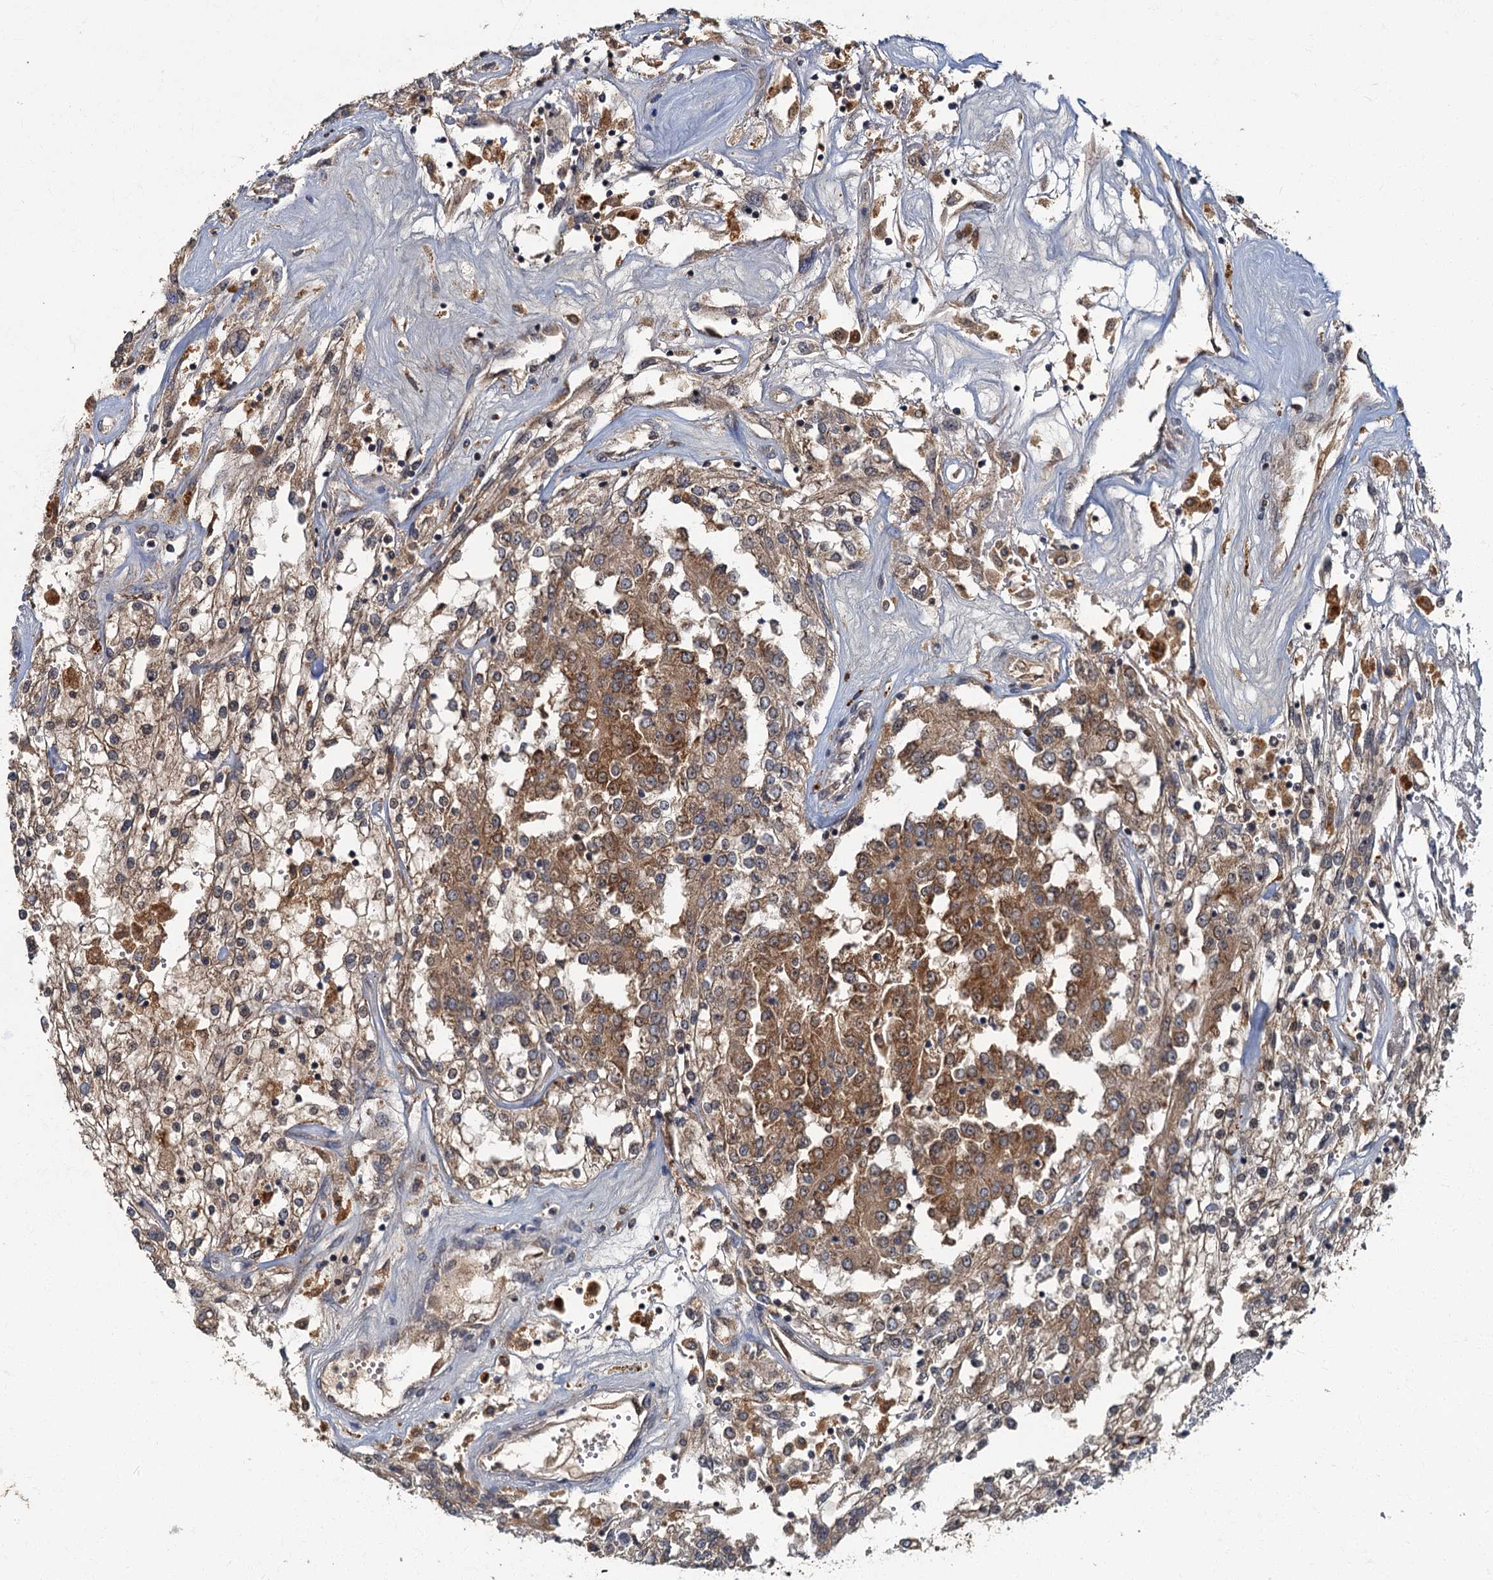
{"staining": {"intensity": "moderate", "quantity": ">75%", "location": "cytoplasmic/membranous"}, "tissue": "renal cancer", "cell_type": "Tumor cells", "image_type": "cancer", "snomed": [{"axis": "morphology", "description": "Adenocarcinoma, NOS"}, {"axis": "topography", "description": "Kidney"}], "caption": "An image of renal cancer (adenocarcinoma) stained for a protein demonstrates moderate cytoplasmic/membranous brown staining in tumor cells. (DAB (3,3'-diaminobenzidine) IHC, brown staining for protein, blue staining for nuclei).", "gene": "WDCP", "patient": {"sex": "female", "age": 52}}